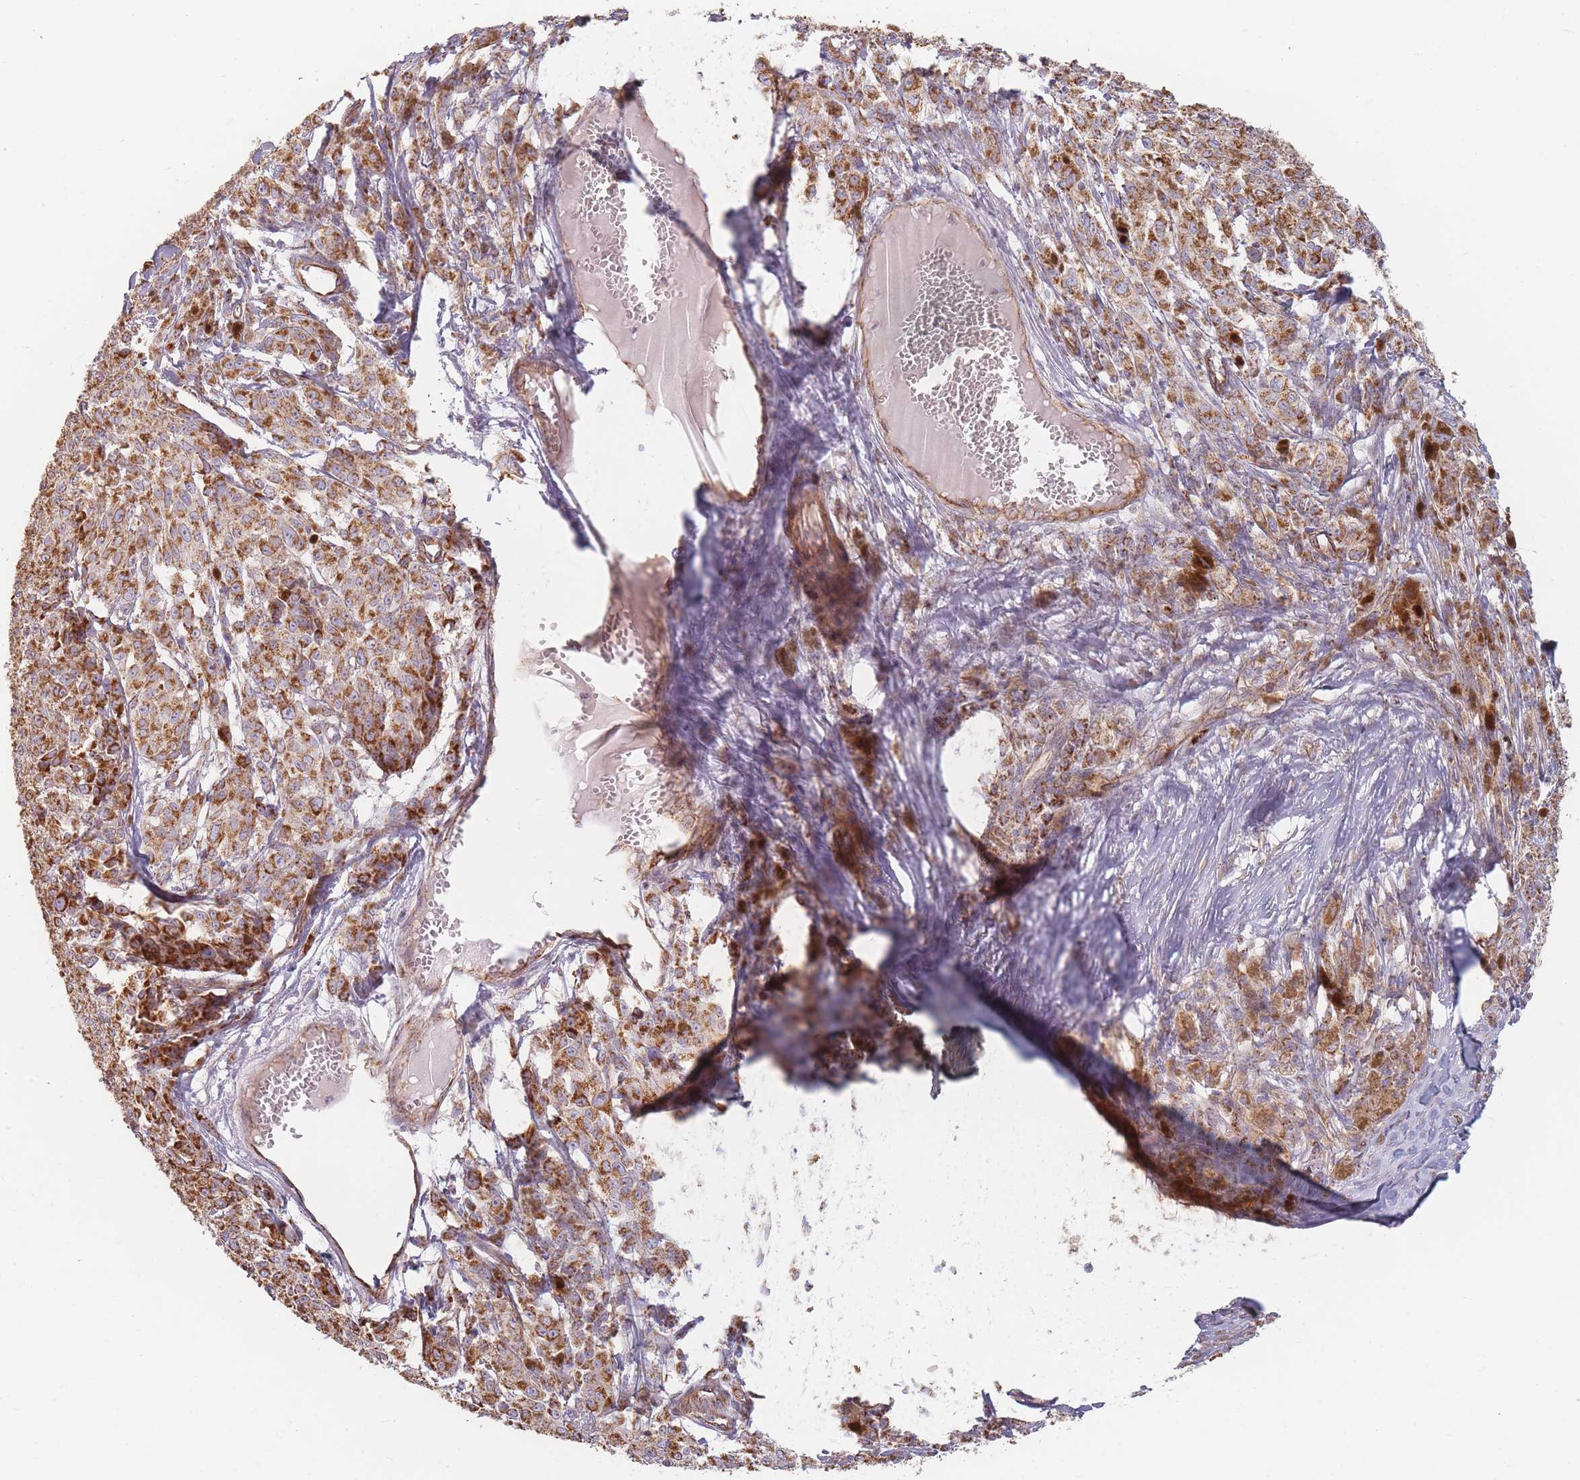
{"staining": {"intensity": "strong", "quantity": ">75%", "location": "cytoplasmic/membranous"}, "tissue": "melanoma", "cell_type": "Tumor cells", "image_type": "cancer", "snomed": [{"axis": "morphology", "description": "Malignant melanoma, NOS"}, {"axis": "topography", "description": "Skin"}], "caption": "Immunohistochemistry of human melanoma exhibits high levels of strong cytoplasmic/membranous expression in about >75% of tumor cells.", "gene": "ESRP2", "patient": {"sex": "female", "age": 52}}